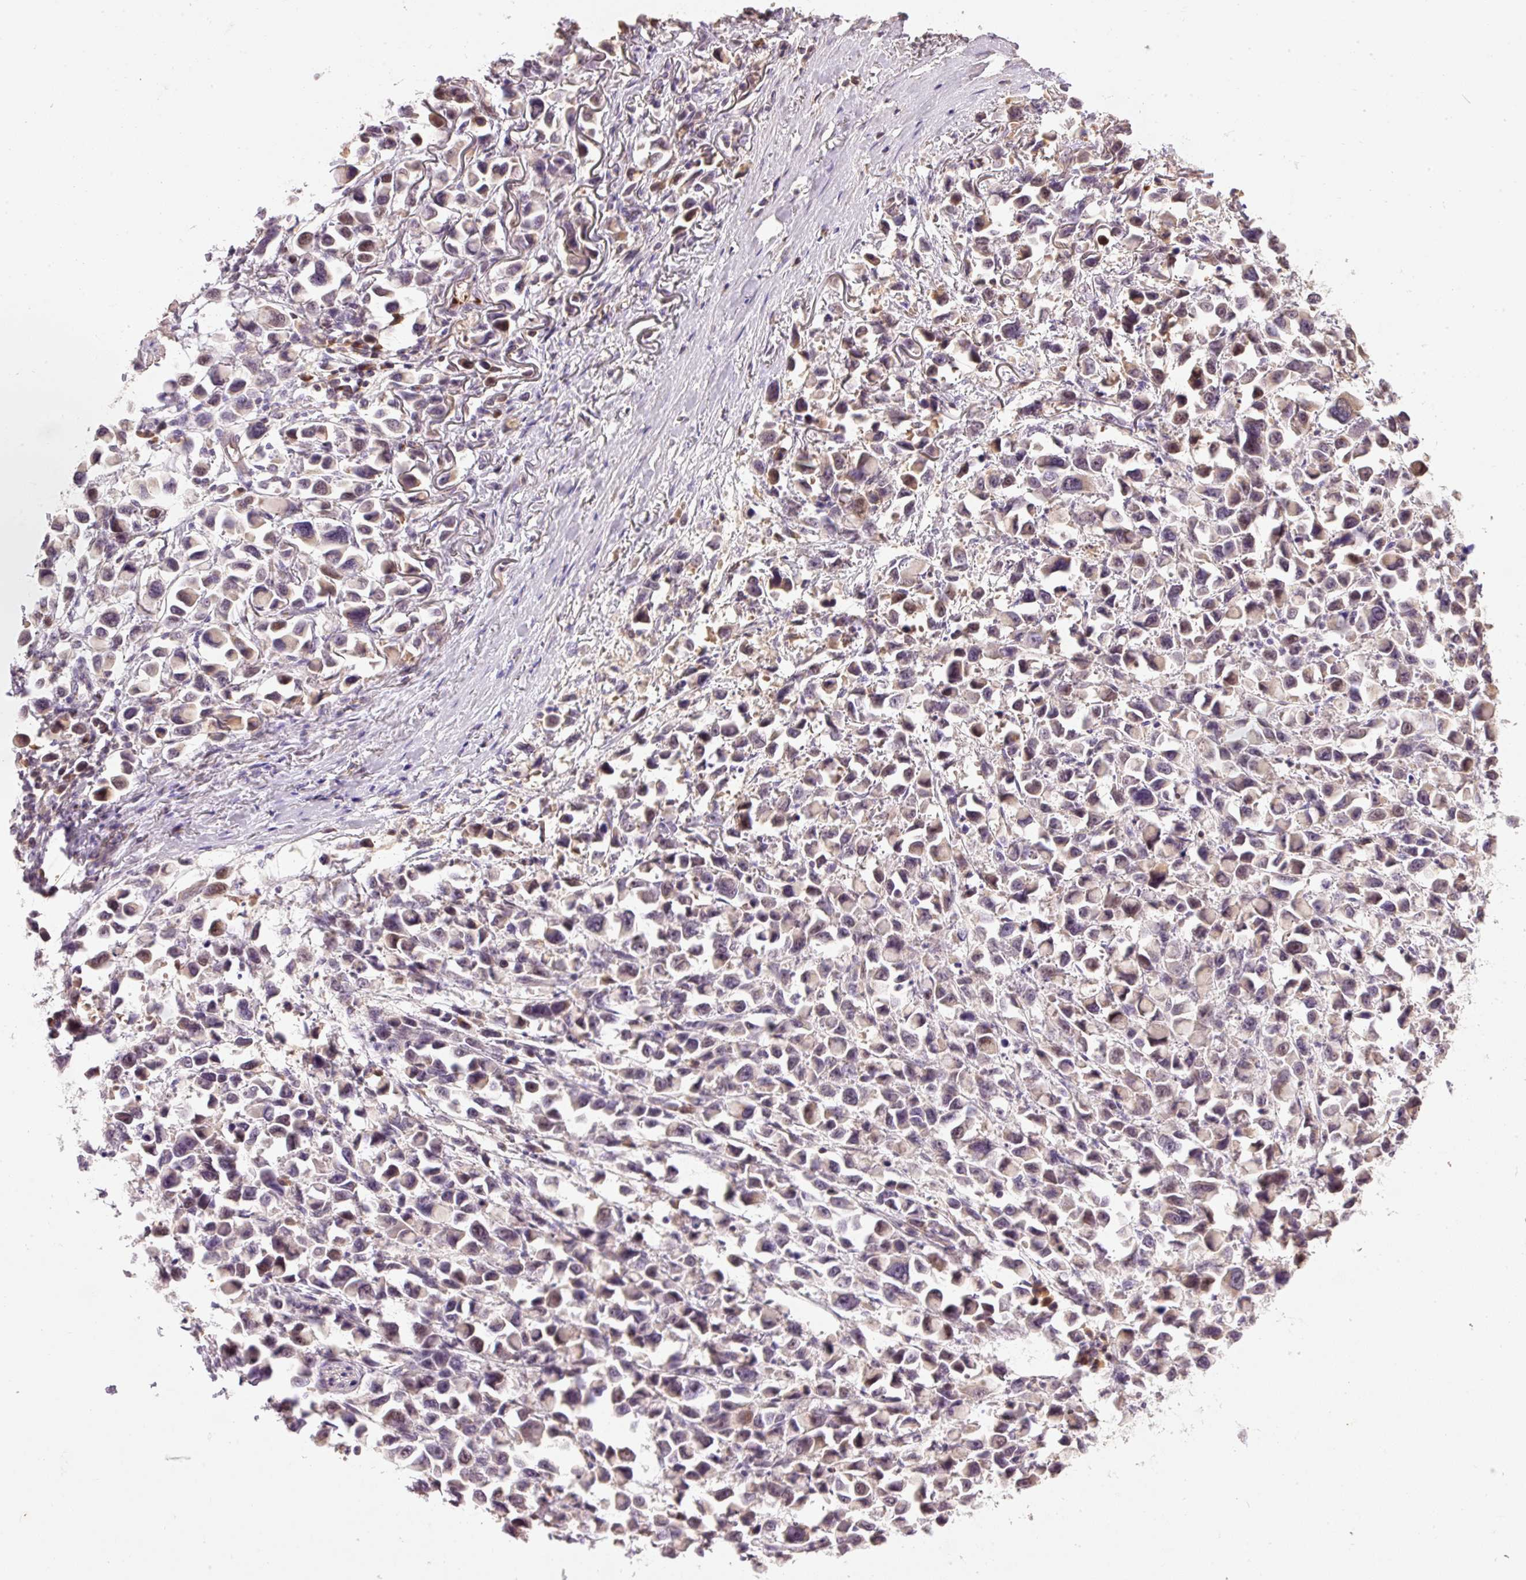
{"staining": {"intensity": "moderate", "quantity": "25%-75%", "location": "cytoplasmic/membranous,nuclear"}, "tissue": "stomach cancer", "cell_type": "Tumor cells", "image_type": "cancer", "snomed": [{"axis": "morphology", "description": "Adenocarcinoma, NOS"}, {"axis": "topography", "description": "Stomach"}], "caption": "The histopathology image shows immunohistochemical staining of stomach cancer (adenocarcinoma). There is moderate cytoplasmic/membranous and nuclear staining is seen in approximately 25%-75% of tumor cells. (DAB IHC, brown staining for protein, blue staining for nuclei).", "gene": "CMTM8", "patient": {"sex": "female", "age": 81}}